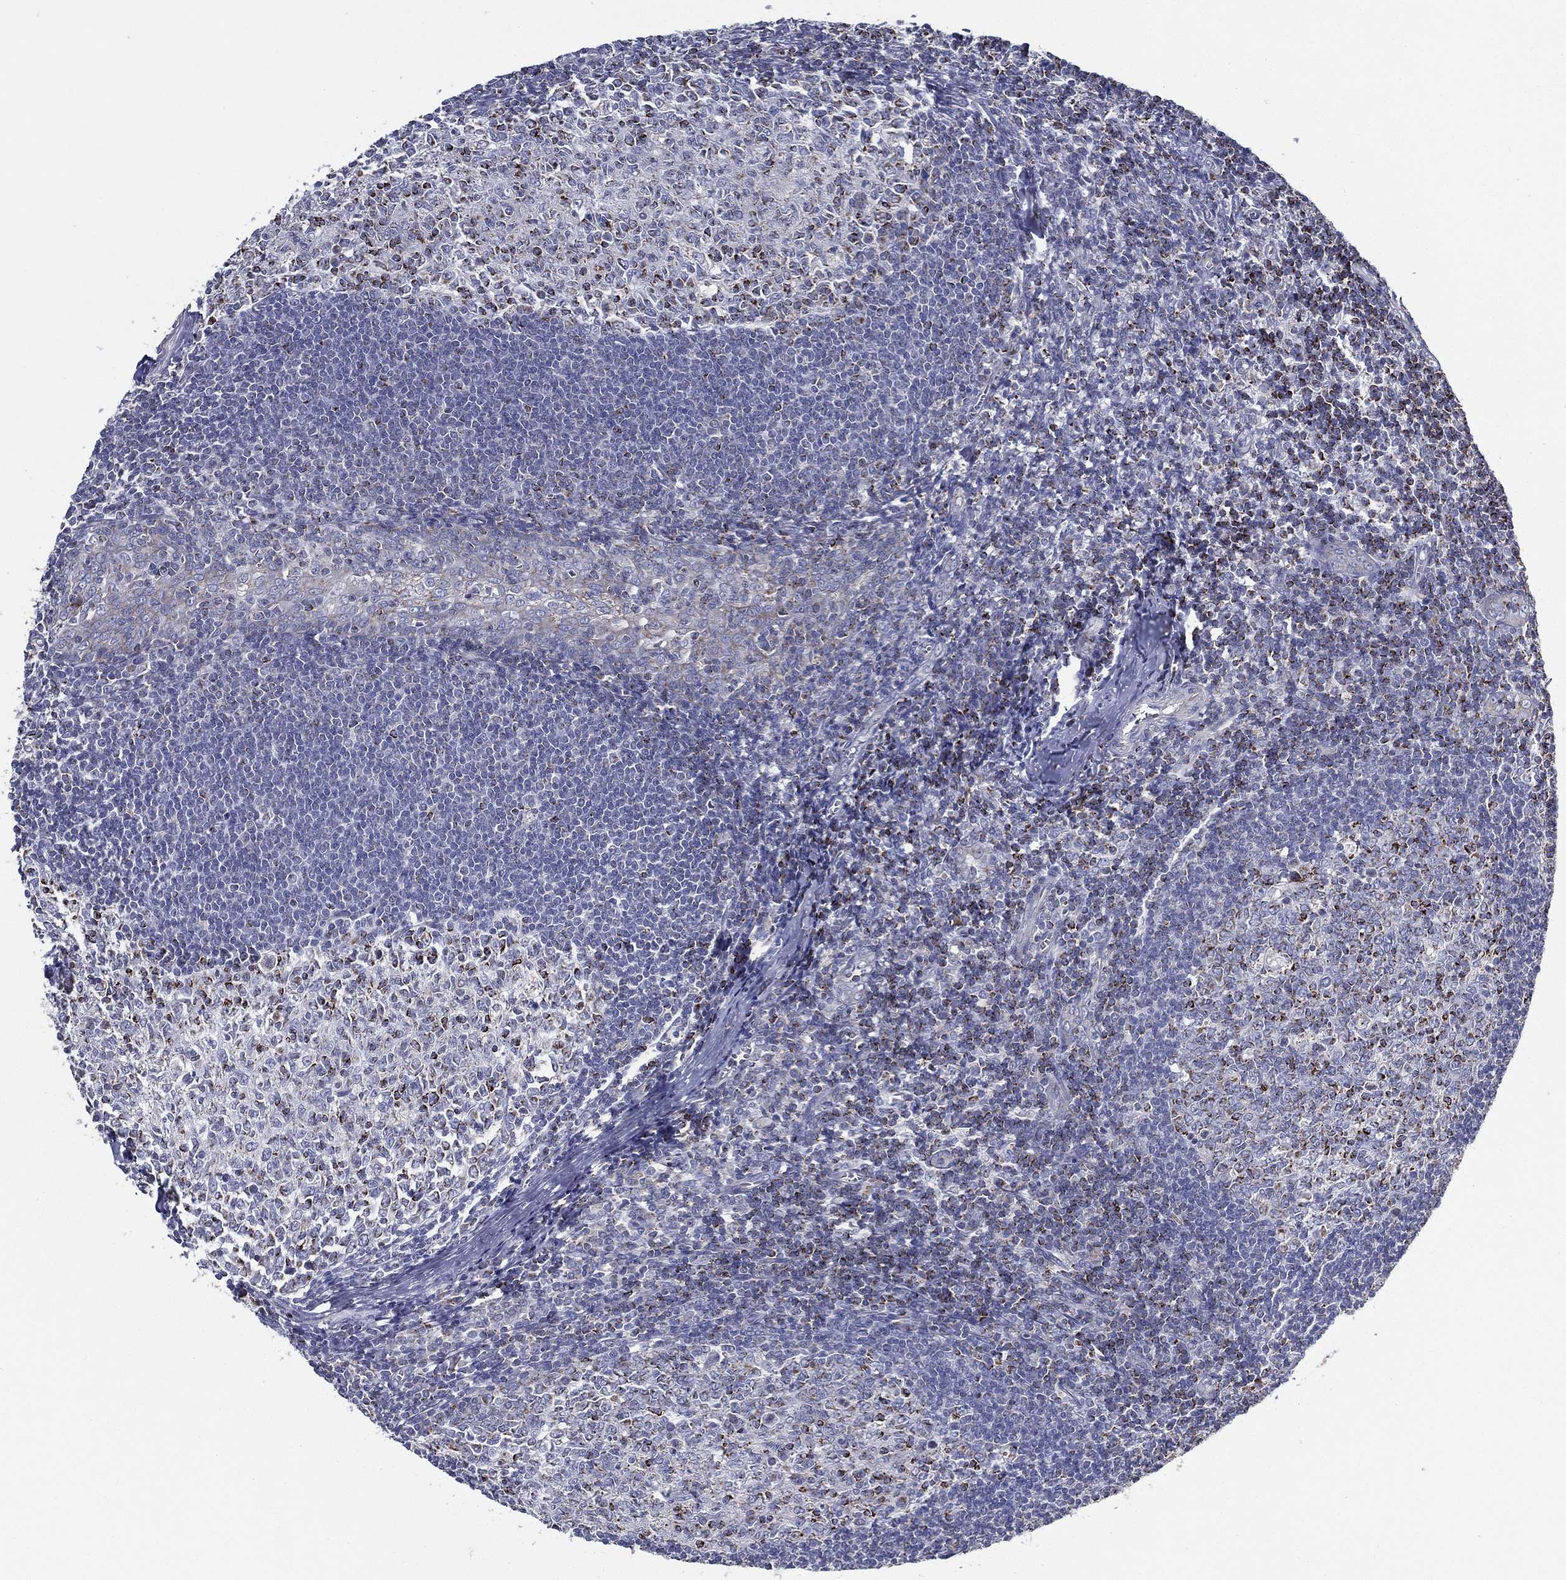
{"staining": {"intensity": "strong", "quantity": "<25%", "location": "cytoplasmic/membranous"}, "tissue": "tonsil", "cell_type": "Germinal center cells", "image_type": "normal", "snomed": [{"axis": "morphology", "description": "Normal tissue, NOS"}, {"axis": "topography", "description": "Tonsil"}], "caption": "Unremarkable tonsil shows strong cytoplasmic/membranous expression in approximately <25% of germinal center cells (Stains: DAB (3,3'-diaminobenzidine) in brown, nuclei in blue, Microscopy: brightfield microscopy at high magnification)..", "gene": "SFXN1", "patient": {"sex": "male", "age": 33}}